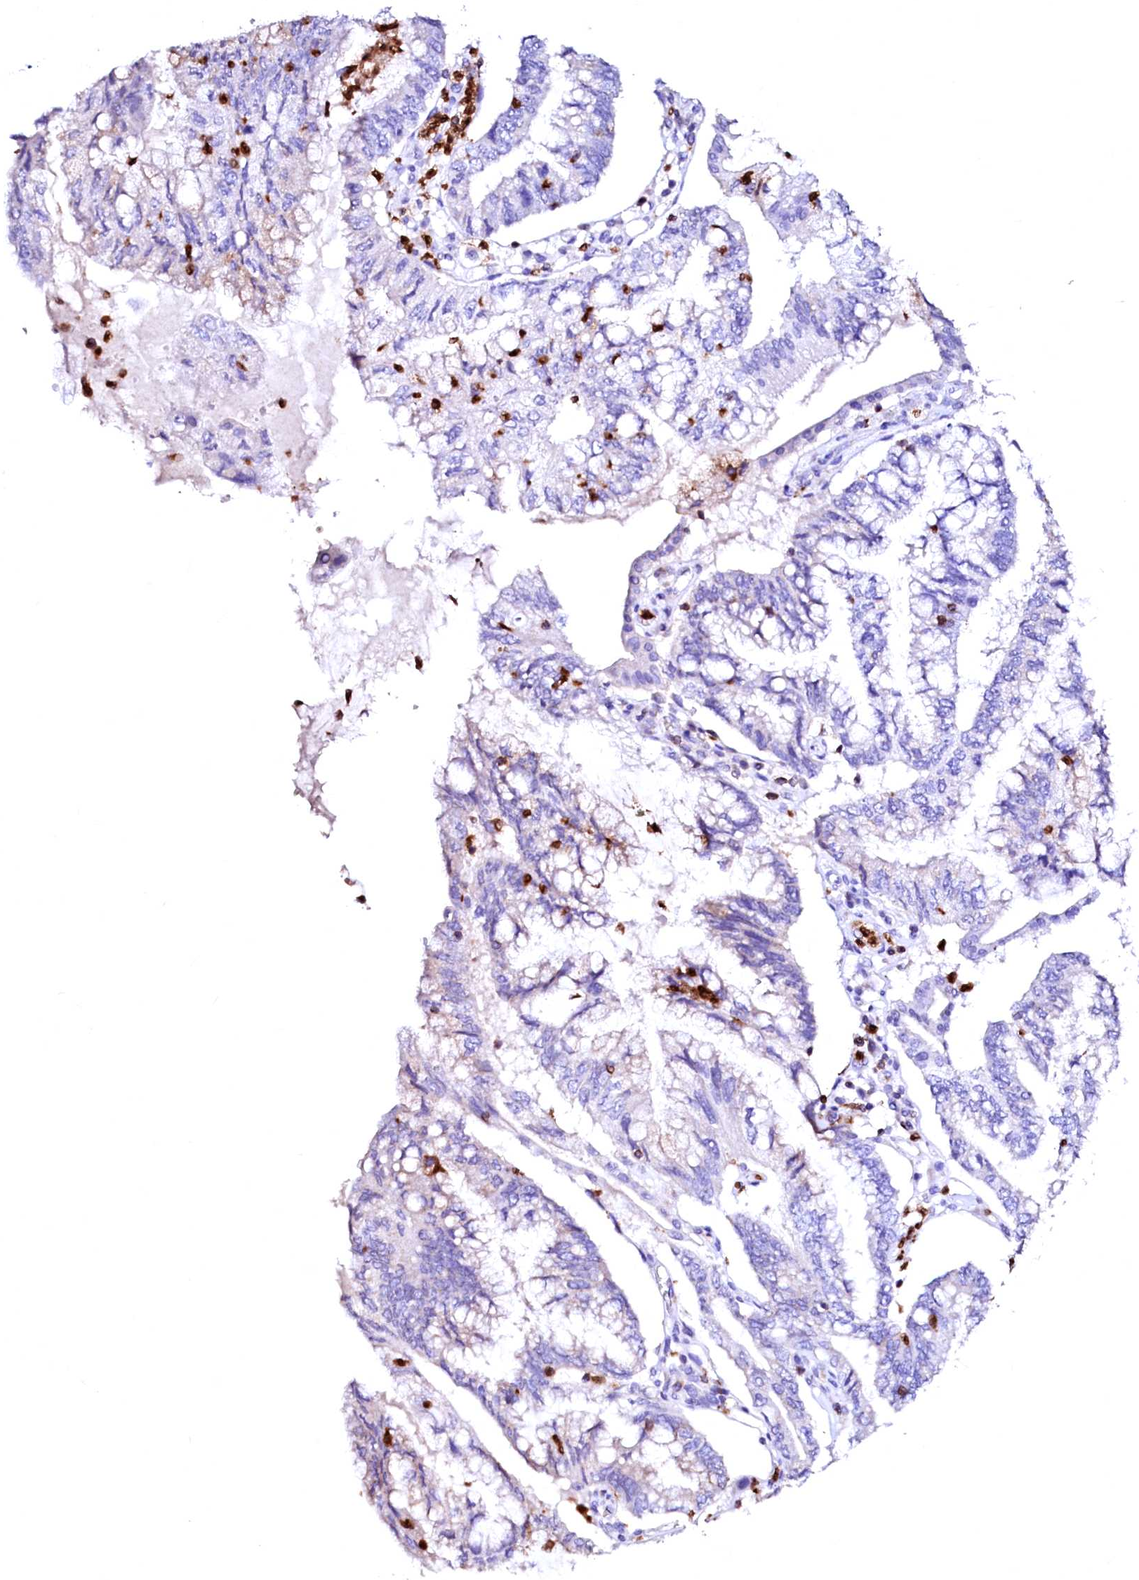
{"staining": {"intensity": "negative", "quantity": "none", "location": "none"}, "tissue": "pancreatic cancer", "cell_type": "Tumor cells", "image_type": "cancer", "snomed": [{"axis": "morphology", "description": "Adenocarcinoma, NOS"}, {"axis": "topography", "description": "Pancreas"}], "caption": "DAB (3,3'-diaminobenzidine) immunohistochemical staining of human pancreatic adenocarcinoma demonstrates no significant positivity in tumor cells.", "gene": "RAB27A", "patient": {"sex": "female", "age": 73}}